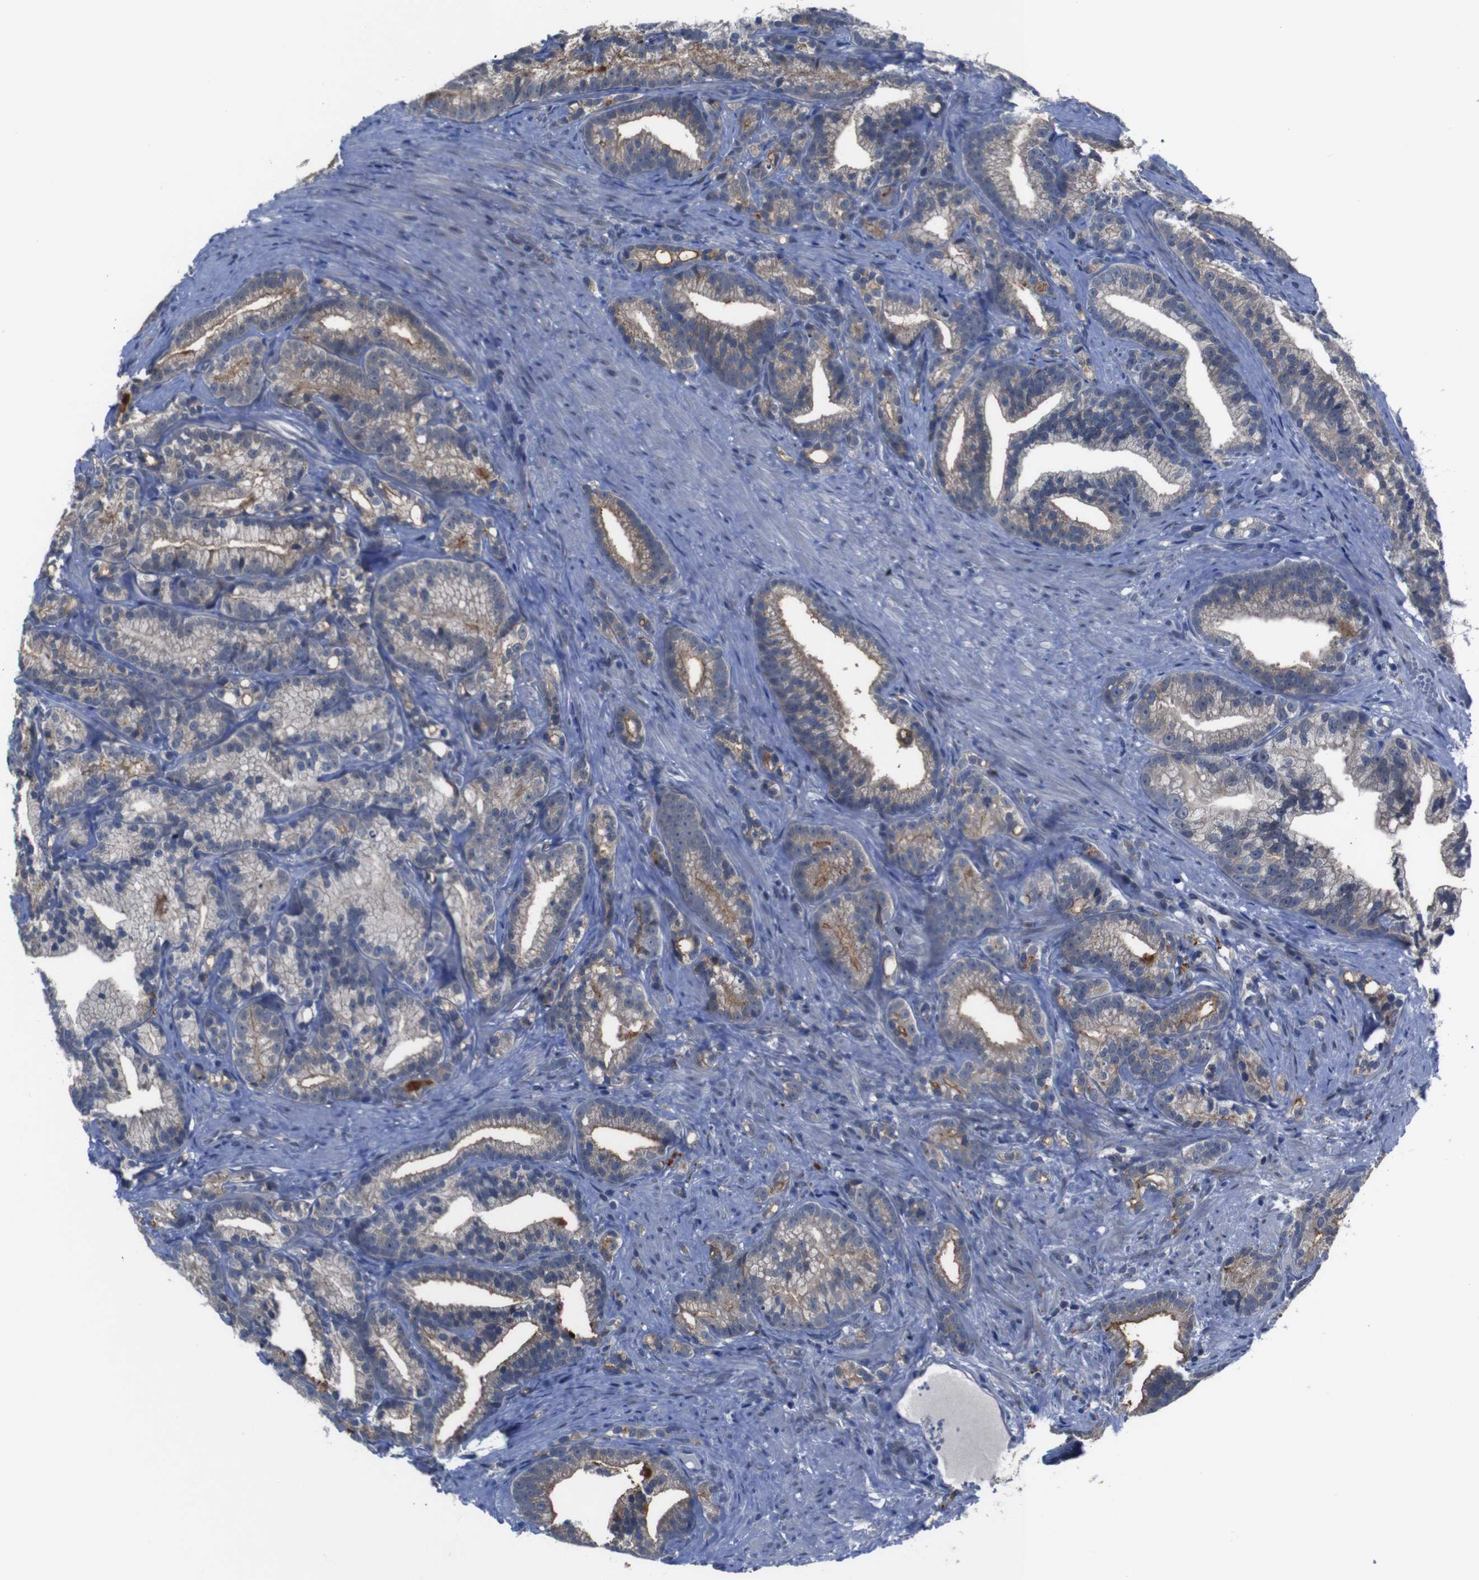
{"staining": {"intensity": "moderate", "quantity": "25%-75%", "location": "cytoplasmic/membranous"}, "tissue": "prostate cancer", "cell_type": "Tumor cells", "image_type": "cancer", "snomed": [{"axis": "morphology", "description": "Adenocarcinoma, Low grade"}, {"axis": "topography", "description": "Prostate"}], "caption": "The photomicrograph exhibits staining of low-grade adenocarcinoma (prostate), revealing moderate cytoplasmic/membranous protein expression (brown color) within tumor cells. The staining was performed using DAB, with brown indicating positive protein expression. Nuclei are stained blue with hematoxylin.", "gene": "SEMA4B", "patient": {"sex": "male", "age": 89}}